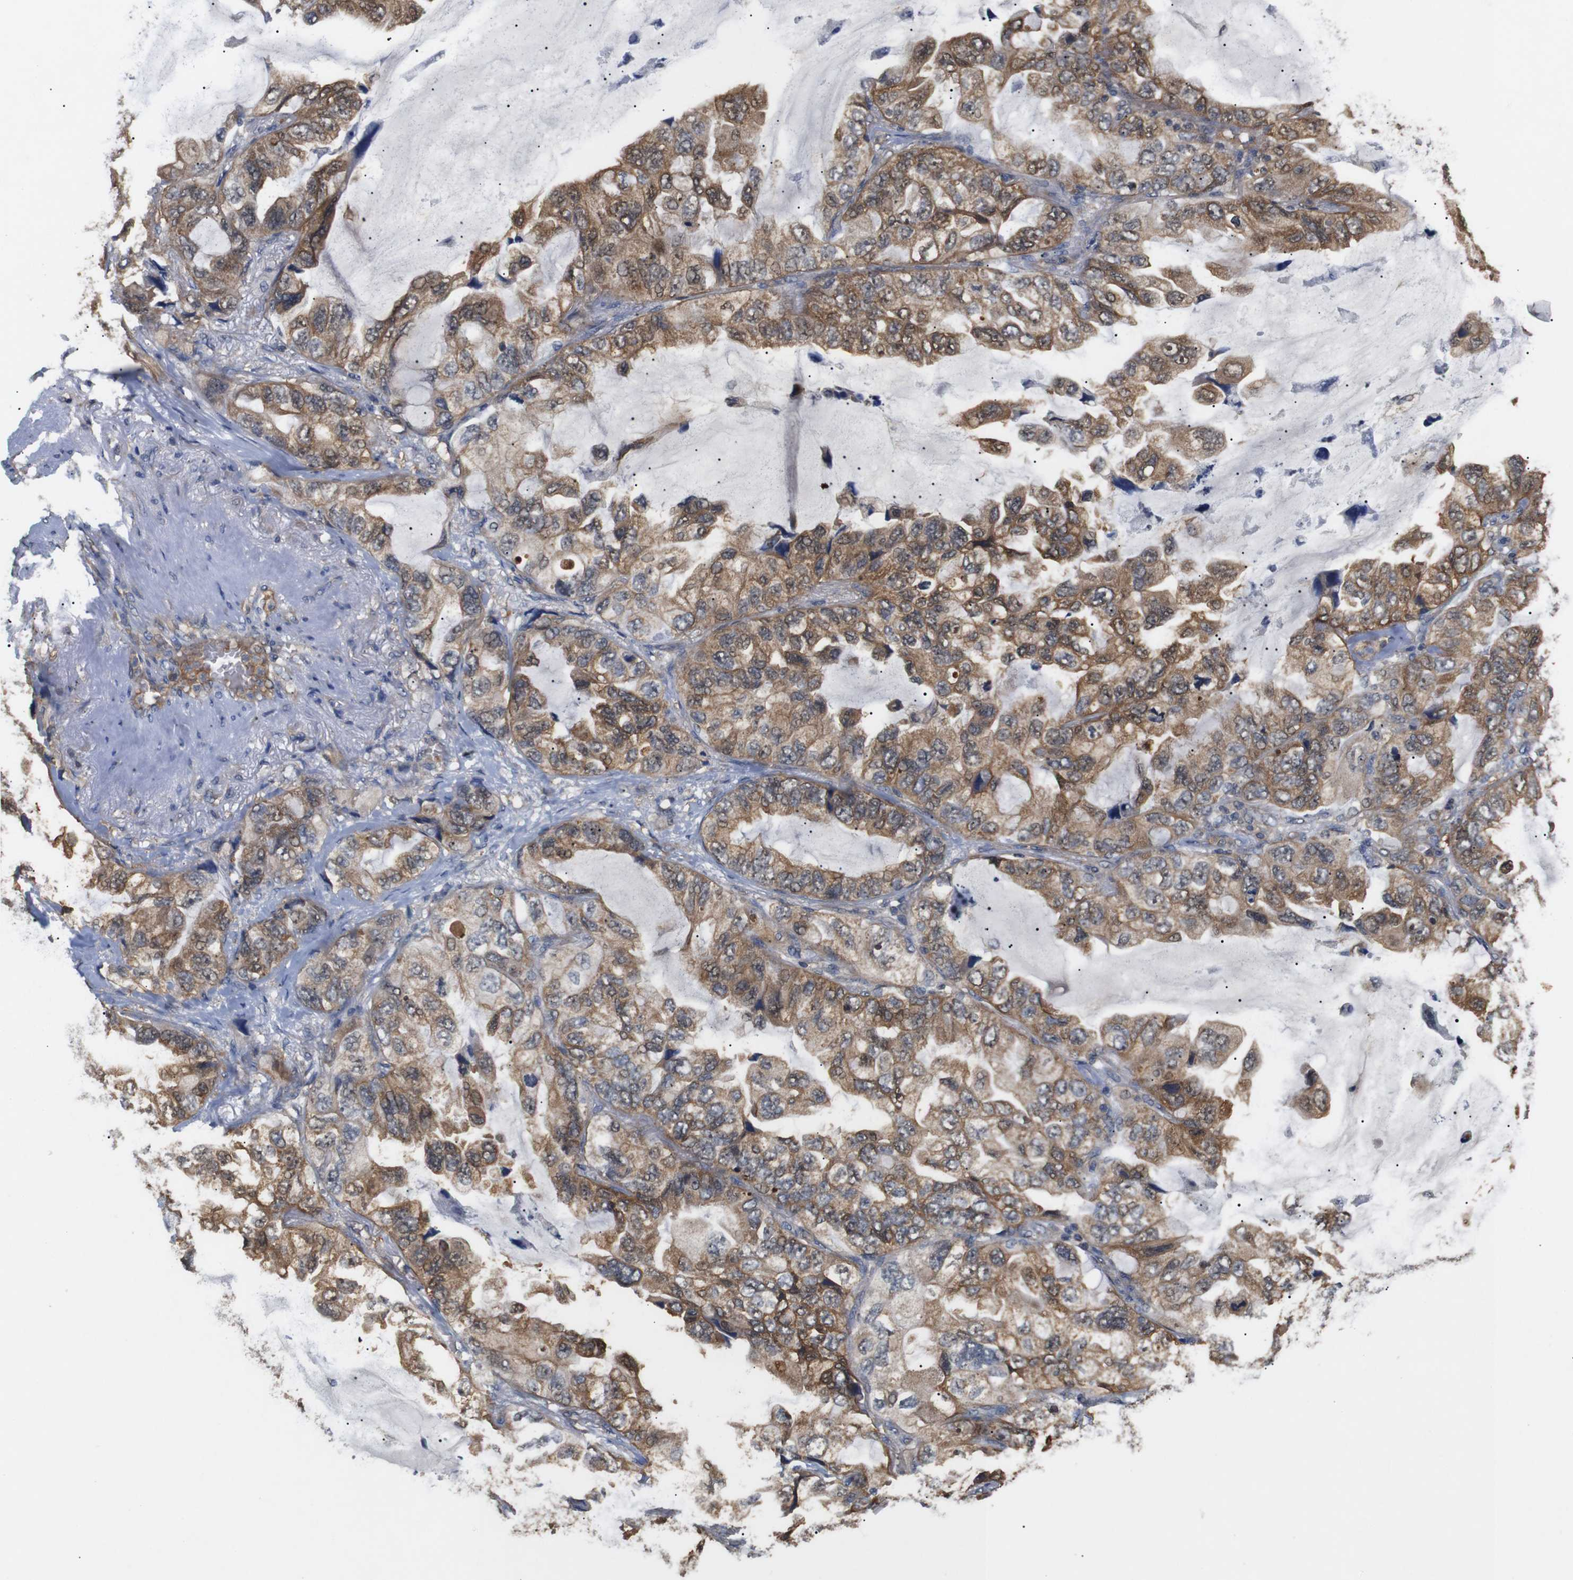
{"staining": {"intensity": "moderate", "quantity": ">75%", "location": "cytoplasmic/membranous"}, "tissue": "lung cancer", "cell_type": "Tumor cells", "image_type": "cancer", "snomed": [{"axis": "morphology", "description": "Squamous cell carcinoma, NOS"}, {"axis": "topography", "description": "Lung"}], "caption": "Moderate cytoplasmic/membranous staining is identified in about >75% of tumor cells in squamous cell carcinoma (lung).", "gene": "DDR1", "patient": {"sex": "female", "age": 73}}